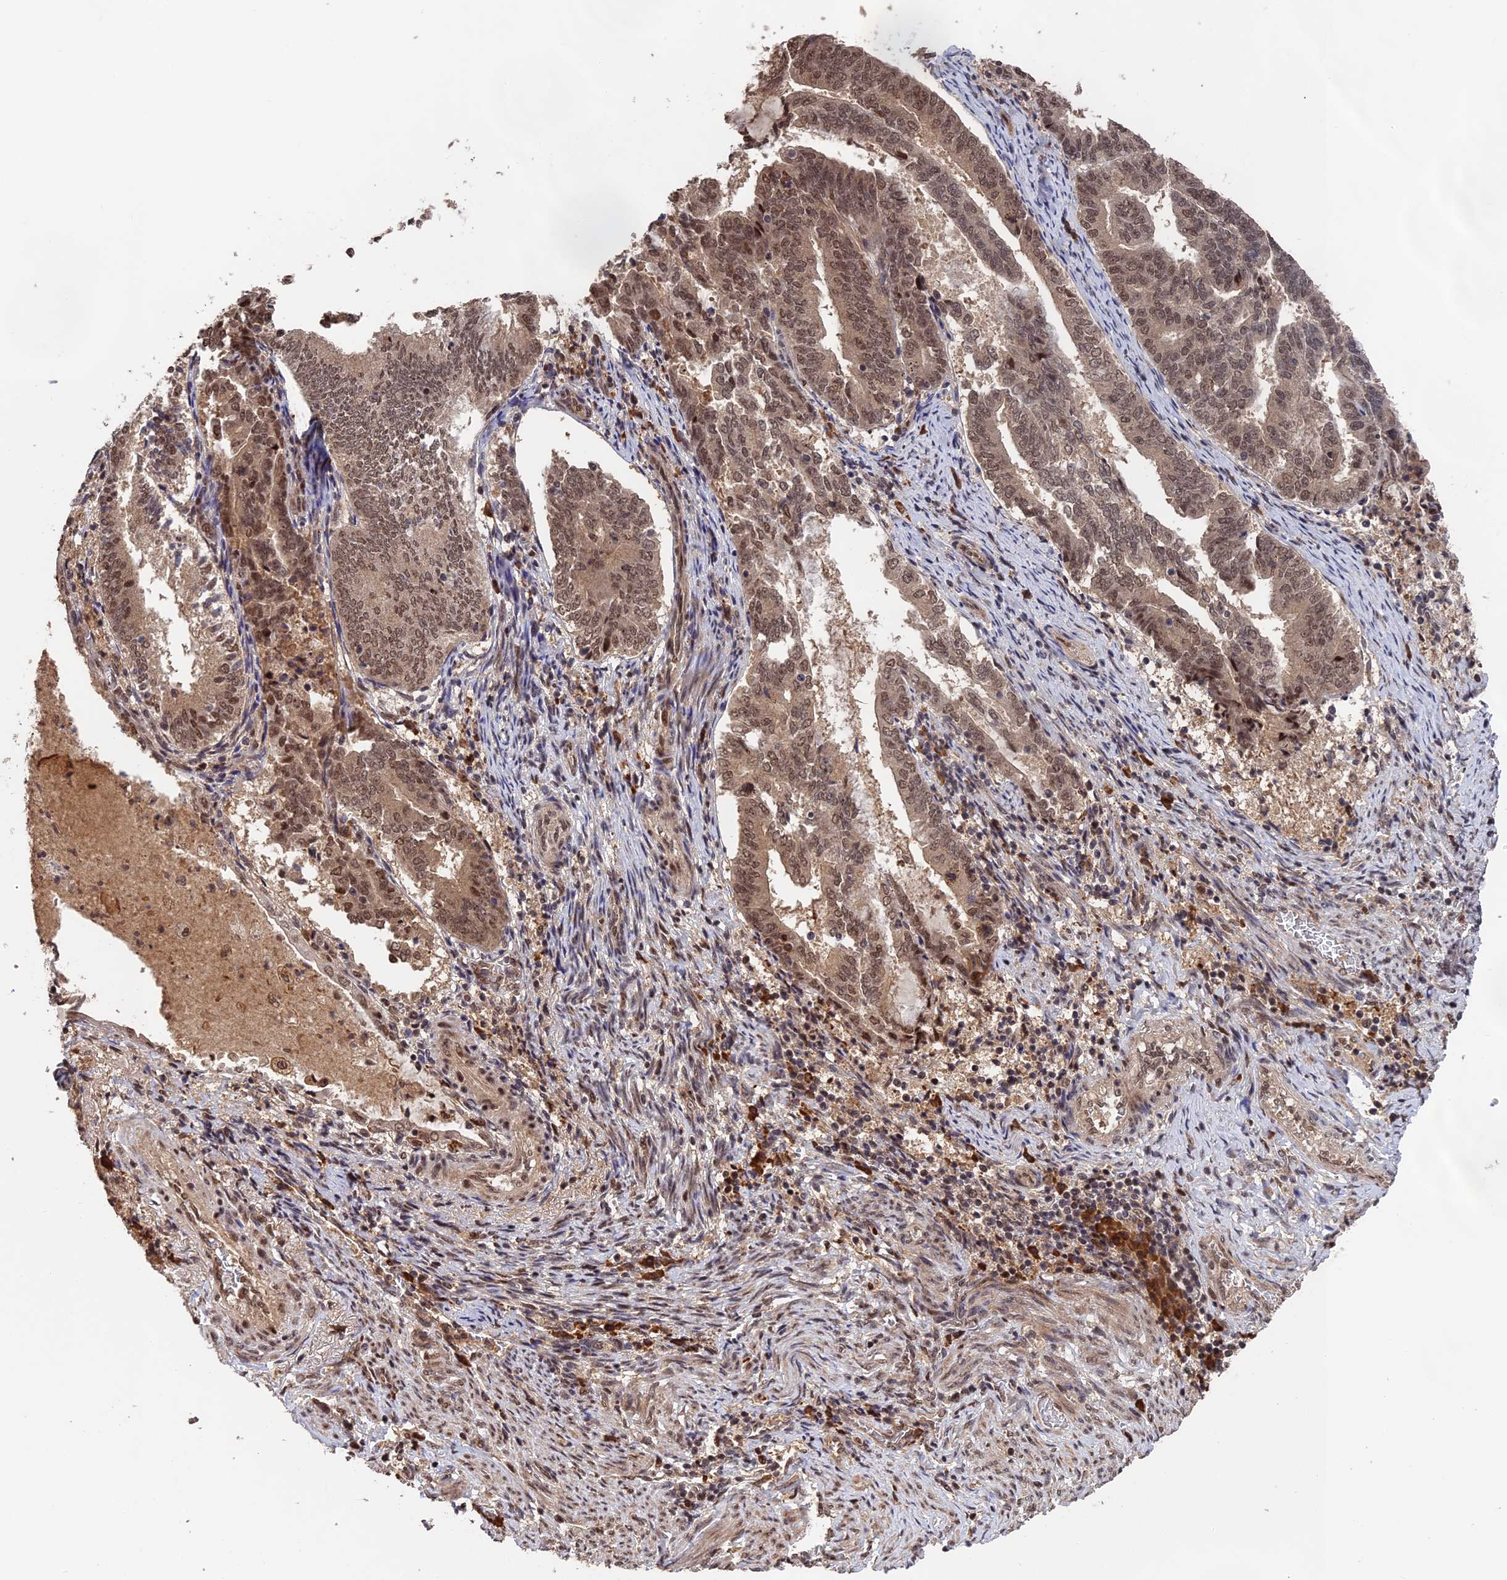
{"staining": {"intensity": "moderate", "quantity": ">75%", "location": "cytoplasmic/membranous,nuclear"}, "tissue": "endometrial cancer", "cell_type": "Tumor cells", "image_type": "cancer", "snomed": [{"axis": "morphology", "description": "Adenocarcinoma, NOS"}, {"axis": "topography", "description": "Endometrium"}], "caption": "Protein staining by IHC displays moderate cytoplasmic/membranous and nuclear positivity in approximately >75% of tumor cells in endometrial cancer (adenocarcinoma).", "gene": "OSBPL1A", "patient": {"sex": "female", "age": 80}}